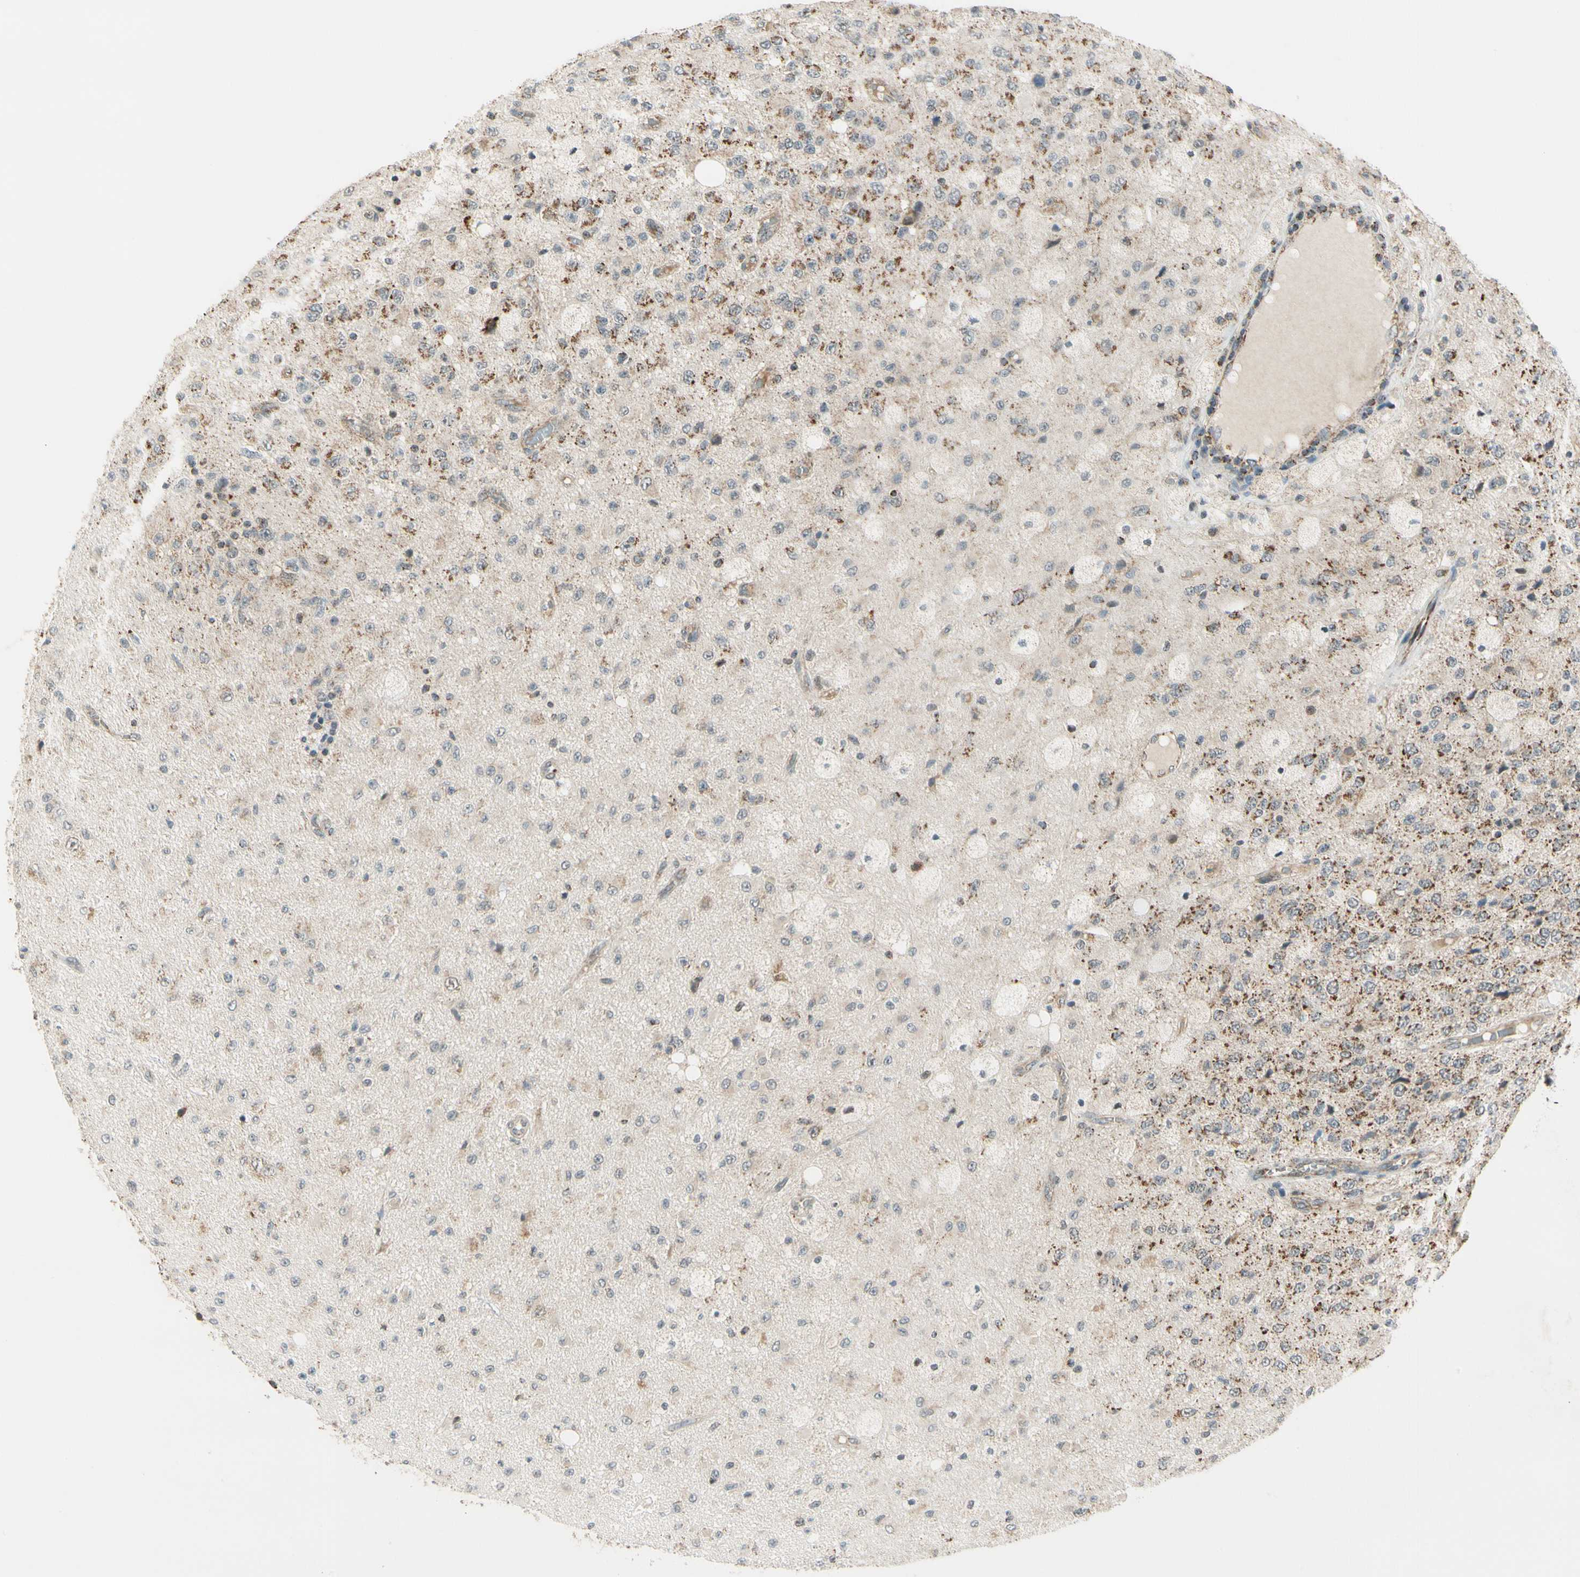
{"staining": {"intensity": "moderate", "quantity": "25%-75%", "location": "cytoplasmic/membranous"}, "tissue": "glioma", "cell_type": "Tumor cells", "image_type": "cancer", "snomed": [{"axis": "morphology", "description": "Glioma, malignant, High grade"}, {"axis": "topography", "description": "pancreas cauda"}], "caption": "Glioma stained for a protein reveals moderate cytoplasmic/membranous positivity in tumor cells.", "gene": "KHDC4", "patient": {"sex": "male", "age": 60}}